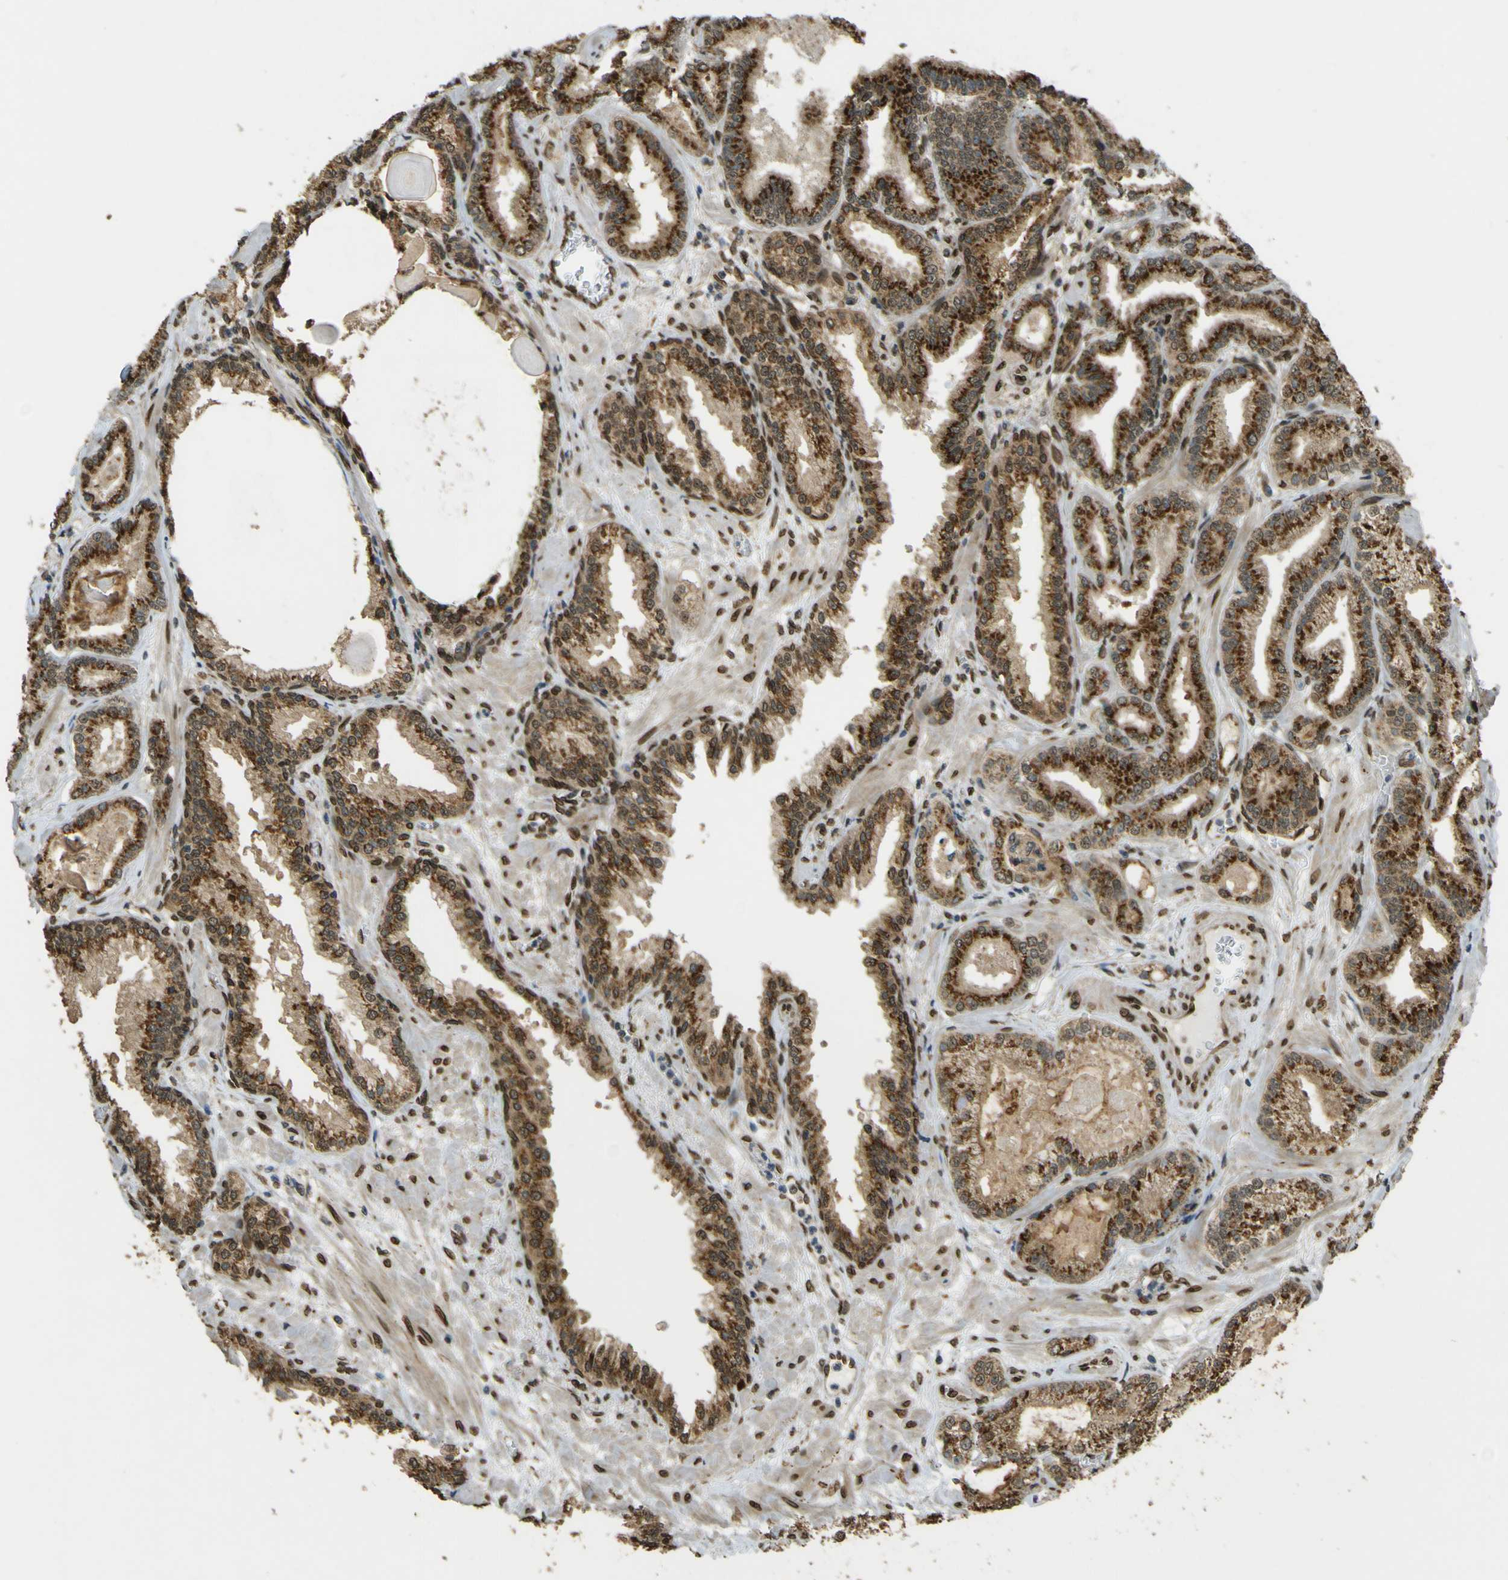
{"staining": {"intensity": "strong", "quantity": ">75%", "location": "cytoplasmic/membranous"}, "tissue": "prostate cancer", "cell_type": "Tumor cells", "image_type": "cancer", "snomed": [{"axis": "morphology", "description": "Adenocarcinoma, Low grade"}, {"axis": "topography", "description": "Prostate"}], "caption": "Immunohistochemical staining of prostate adenocarcinoma (low-grade) shows high levels of strong cytoplasmic/membranous staining in about >75% of tumor cells.", "gene": "GALNT1", "patient": {"sex": "male", "age": 59}}